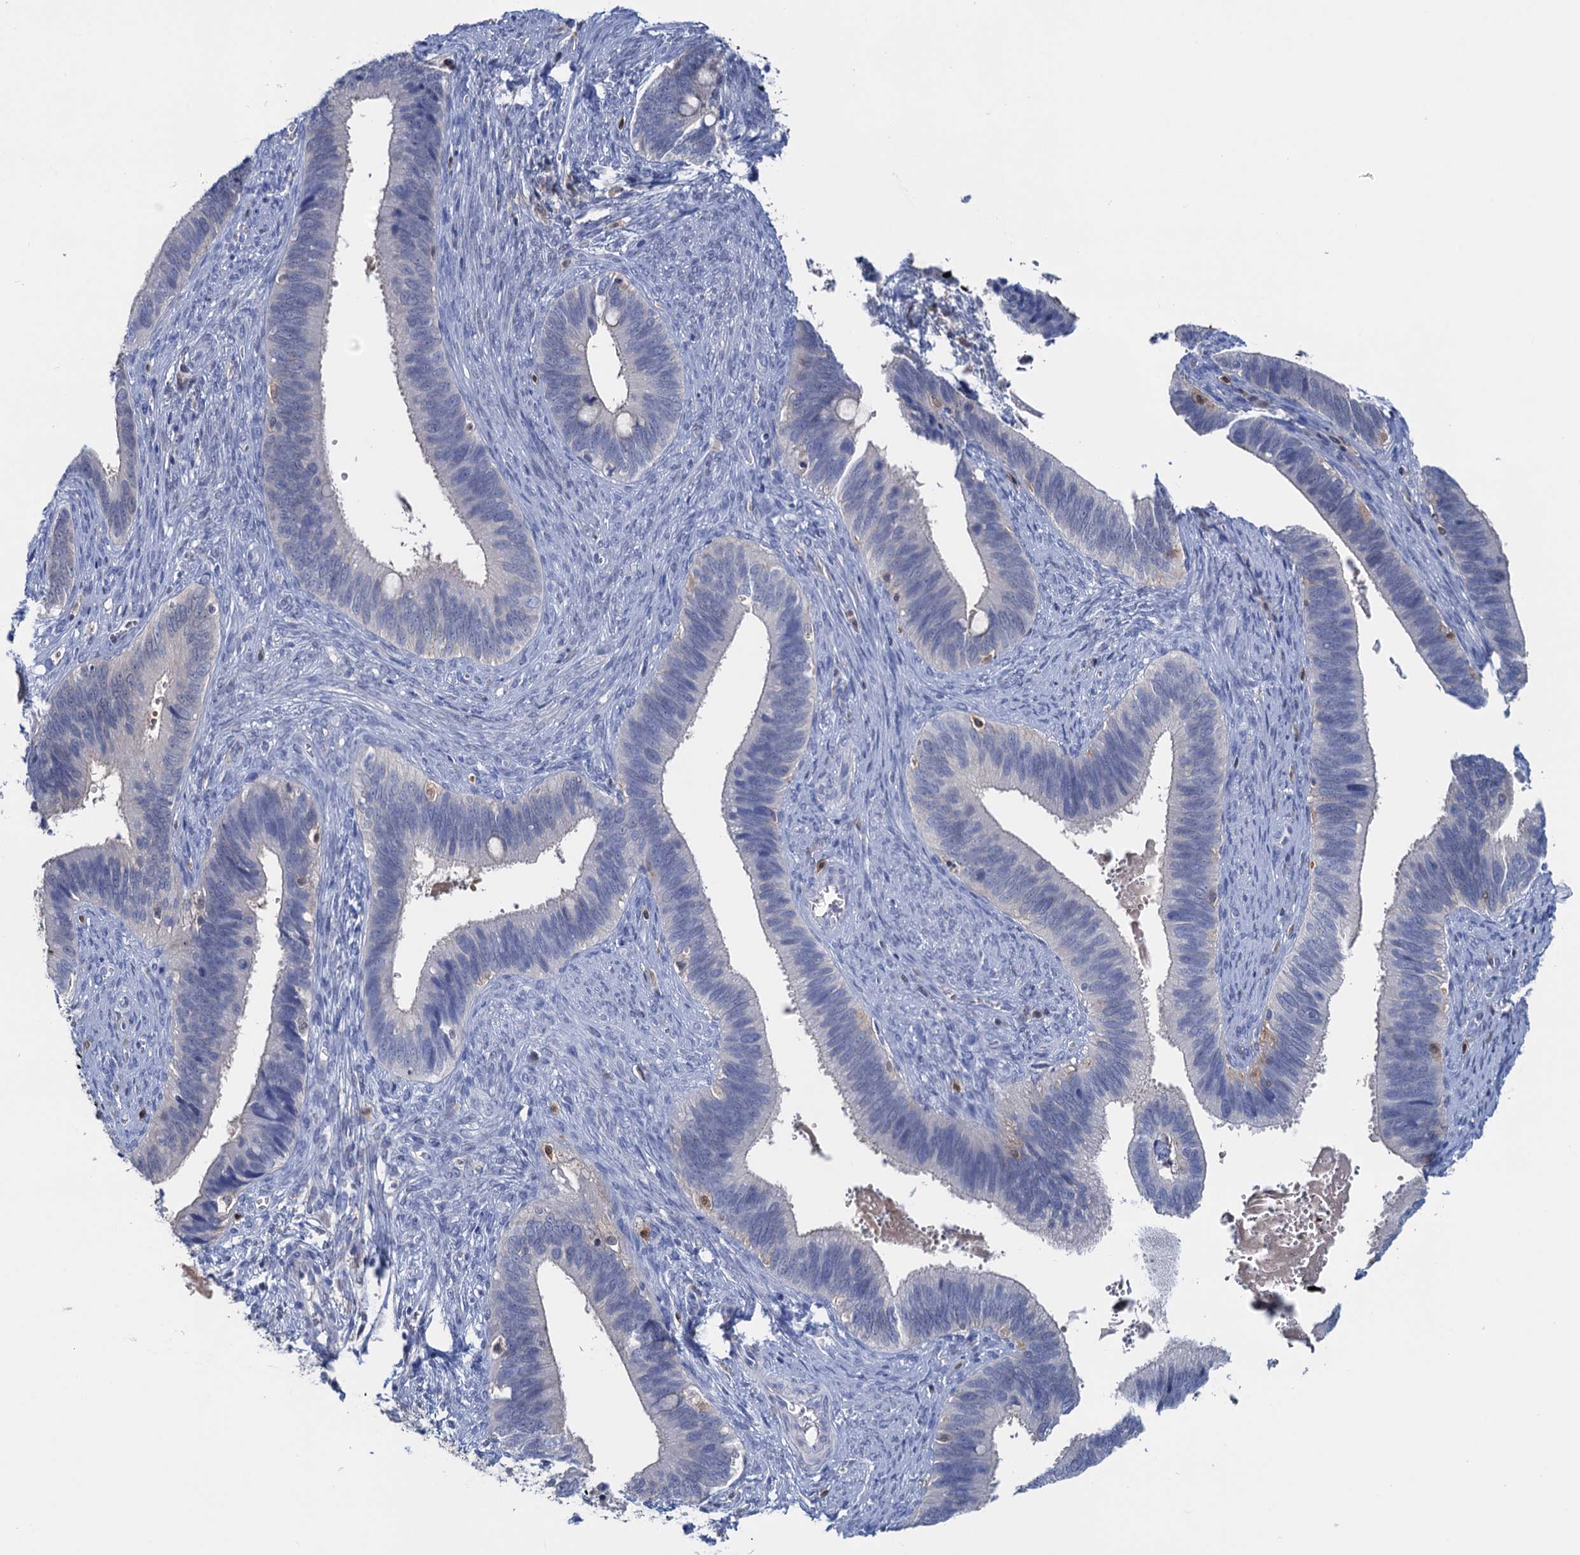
{"staining": {"intensity": "negative", "quantity": "none", "location": "none"}, "tissue": "cervical cancer", "cell_type": "Tumor cells", "image_type": "cancer", "snomed": [{"axis": "morphology", "description": "Adenocarcinoma, NOS"}, {"axis": "topography", "description": "Cervix"}], "caption": "A histopathology image of cervical cancer stained for a protein reveals no brown staining in tumor cells.", "gene": "FAH", "patient": {"sex": "female", "age": 42}}